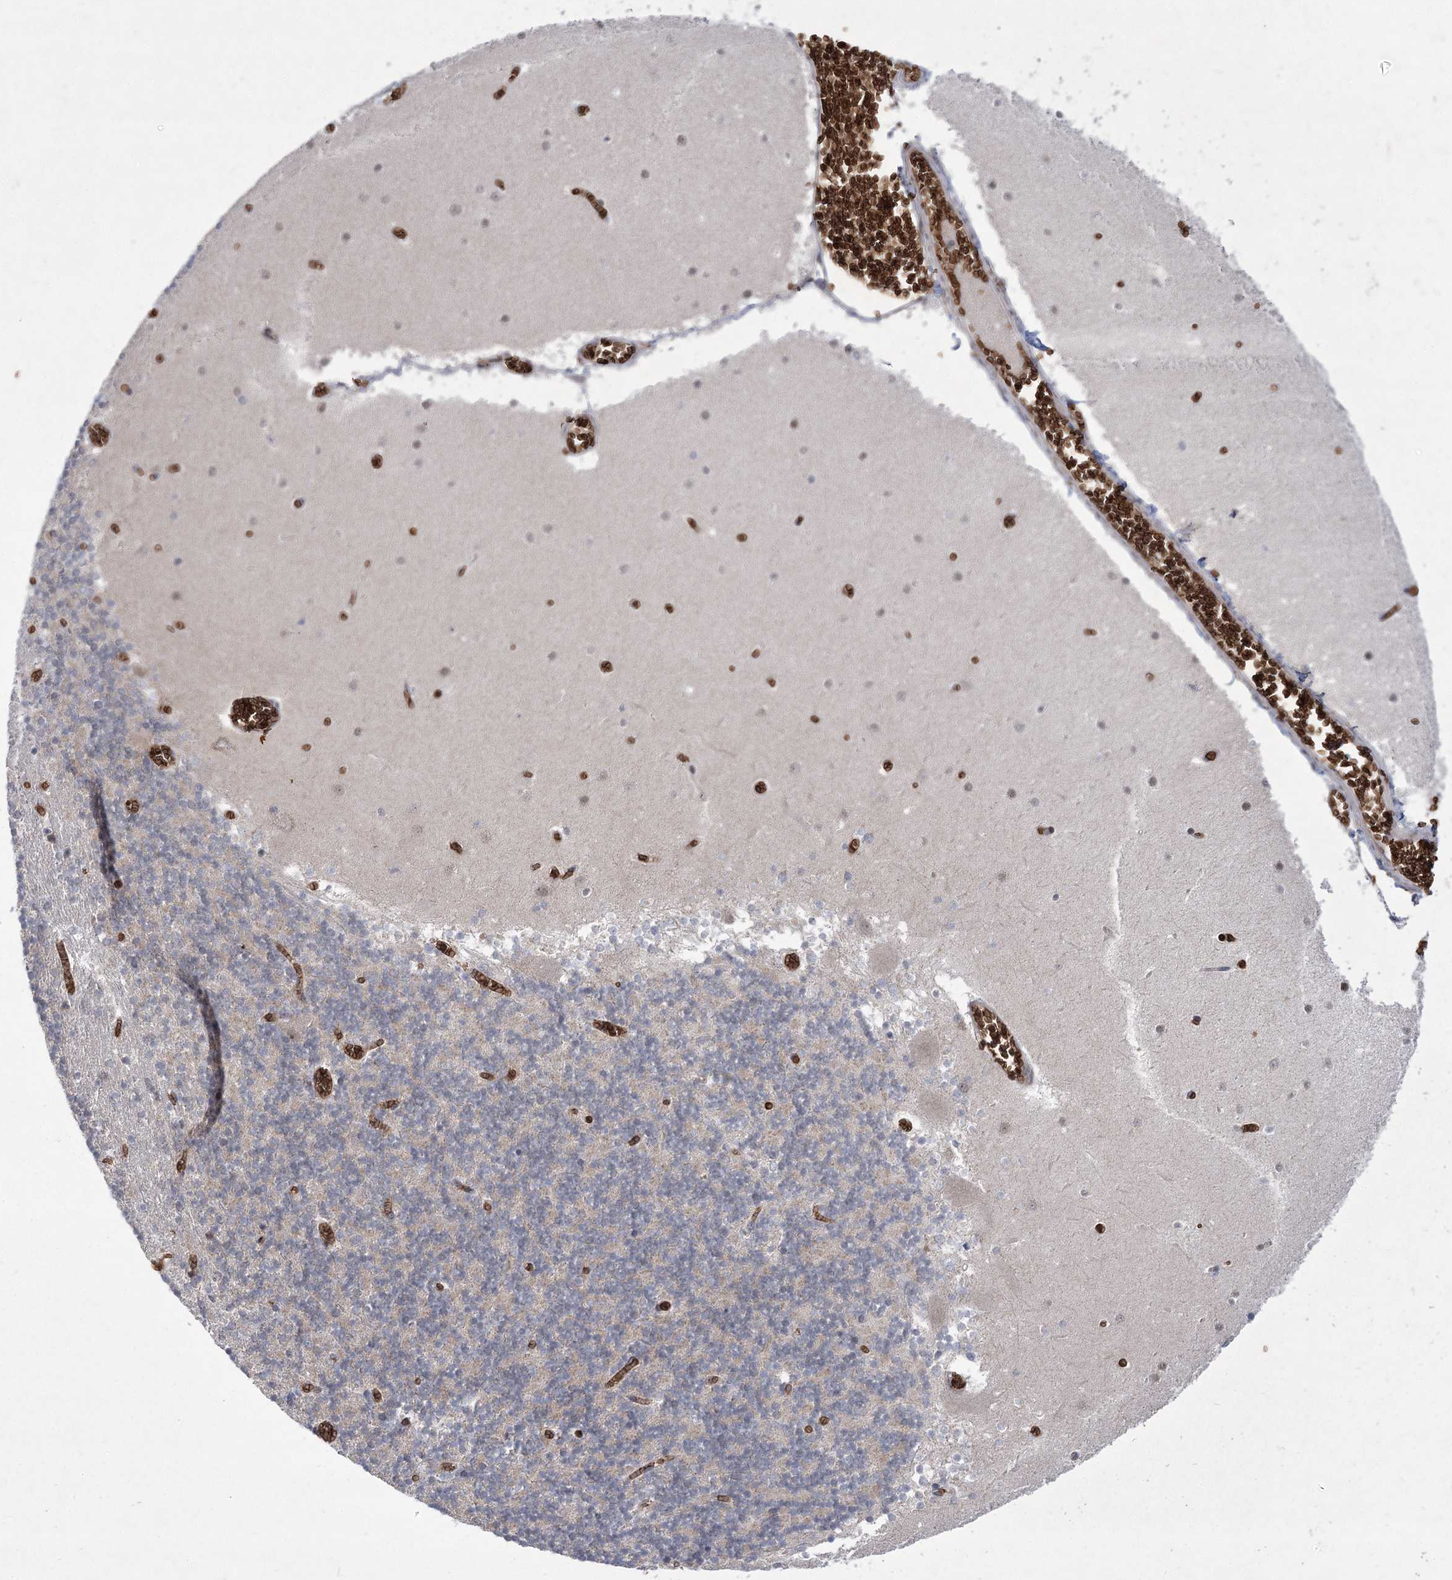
{"staining": {"intensity": "negative", "quantity": "none", "location": "none"}, "tissue": "cerebellum", "cell_type": "Cells in granular layer", "image_type": "normal", "snomed": [{"axis": "morphology", "description": "Normal tissue, NOS"}, {"axis": "topography", "description": "Cerebellum"}], "caption": "Cerebellum stained for a protein using IHC exhibits no expression cells in granular layer.", "gene": "NSMCE4A", "patient": {"sex": "female", "age": 28}}